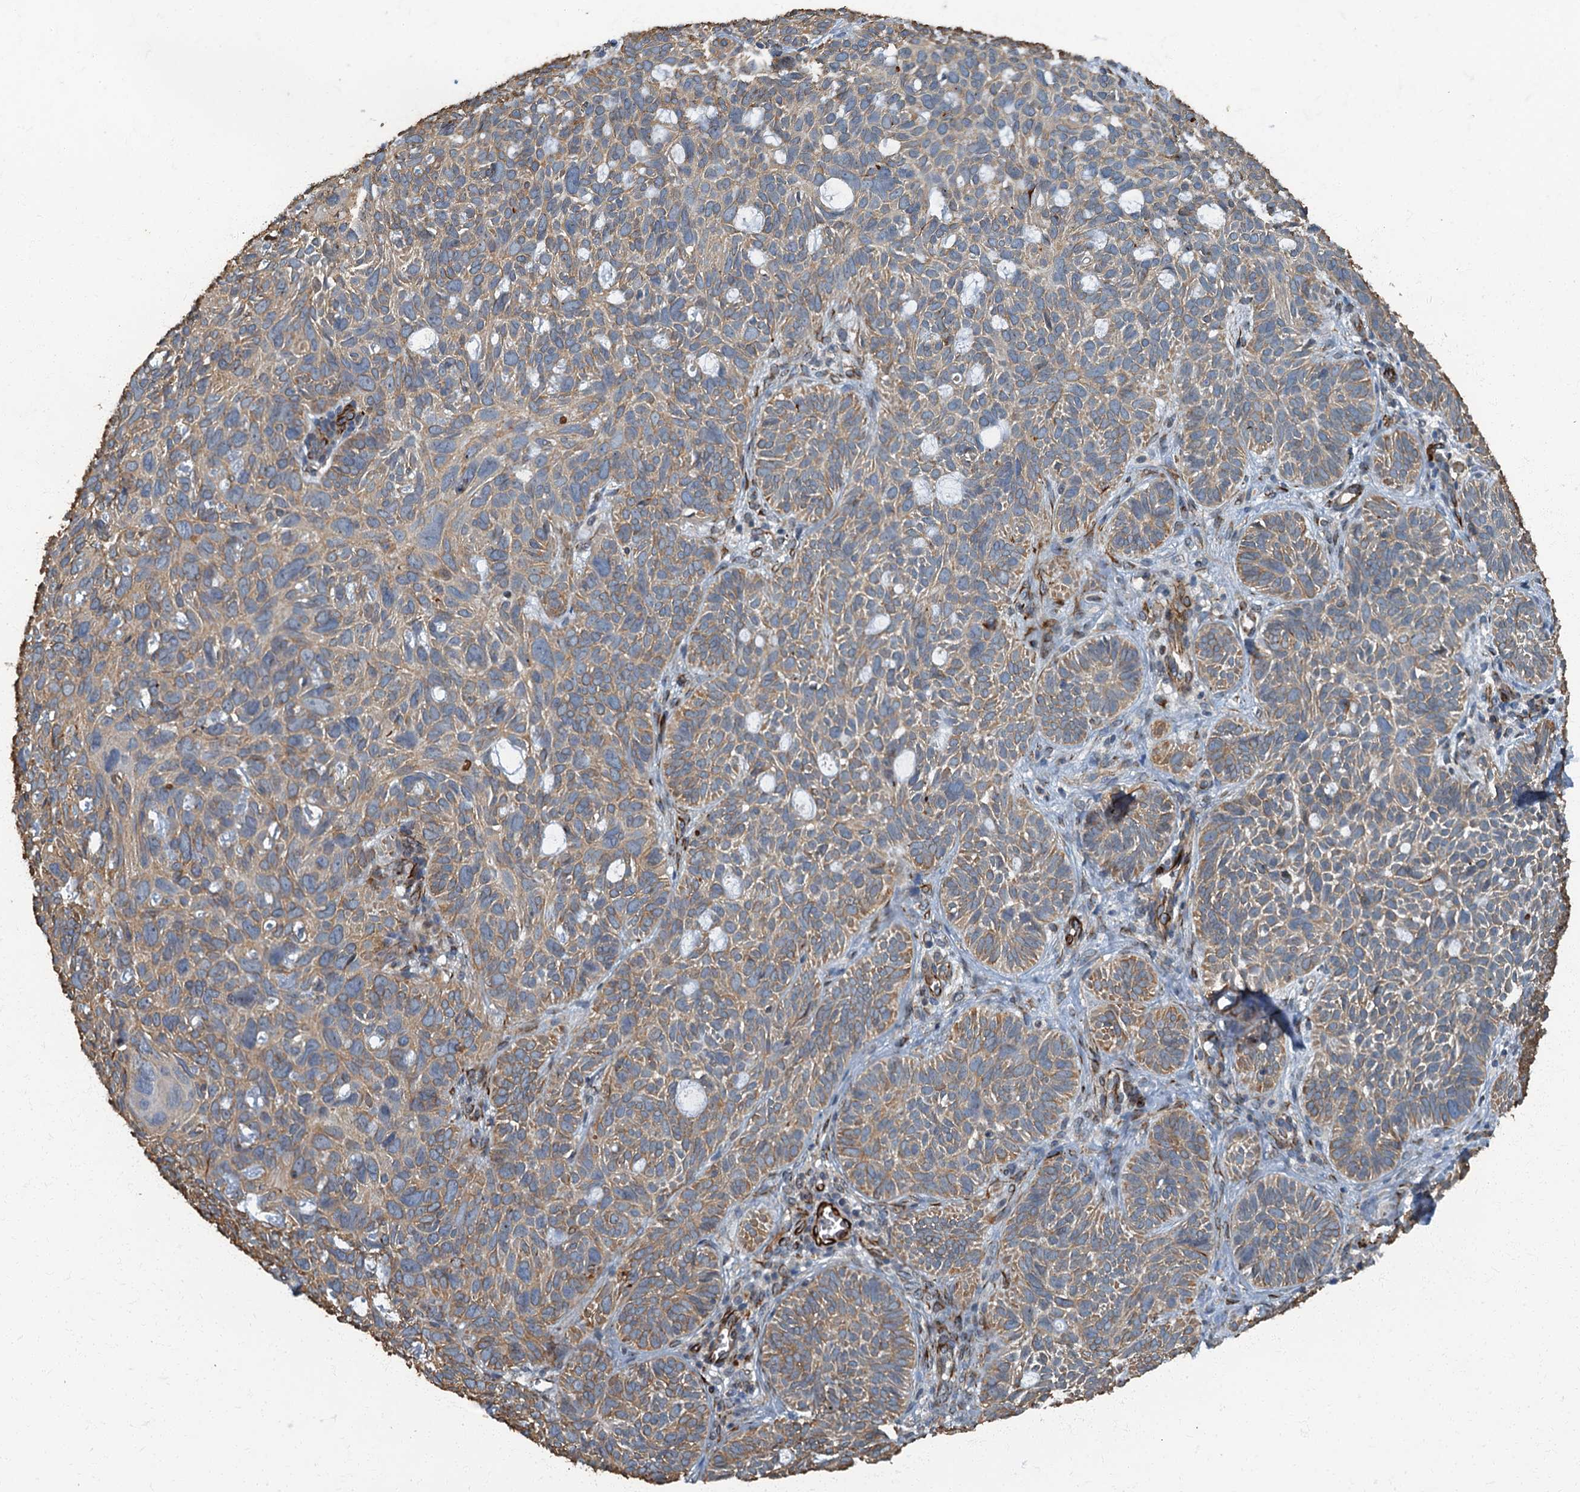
{"staining": {"intensity": "moderate", "quantity": ">75%", "location": "cytoplasmic/membranous"}, "tissue": "skin cancer", "cell_type": "Tumor cells", "image_type": "cancer", "snomed": [{"axis": "morphology", "description": "Basal cell carcinoma"}, {"axis": "topography", "description": "Skin"}], "caption": "Protein staining of skin cancer (basal cell carcinoma) tissue shows moderate cytoplasmic/membranous positivity in about >75% of tumor cells.", "gene": "ARL11", "patient": {"sex": "male", "age": 69}}